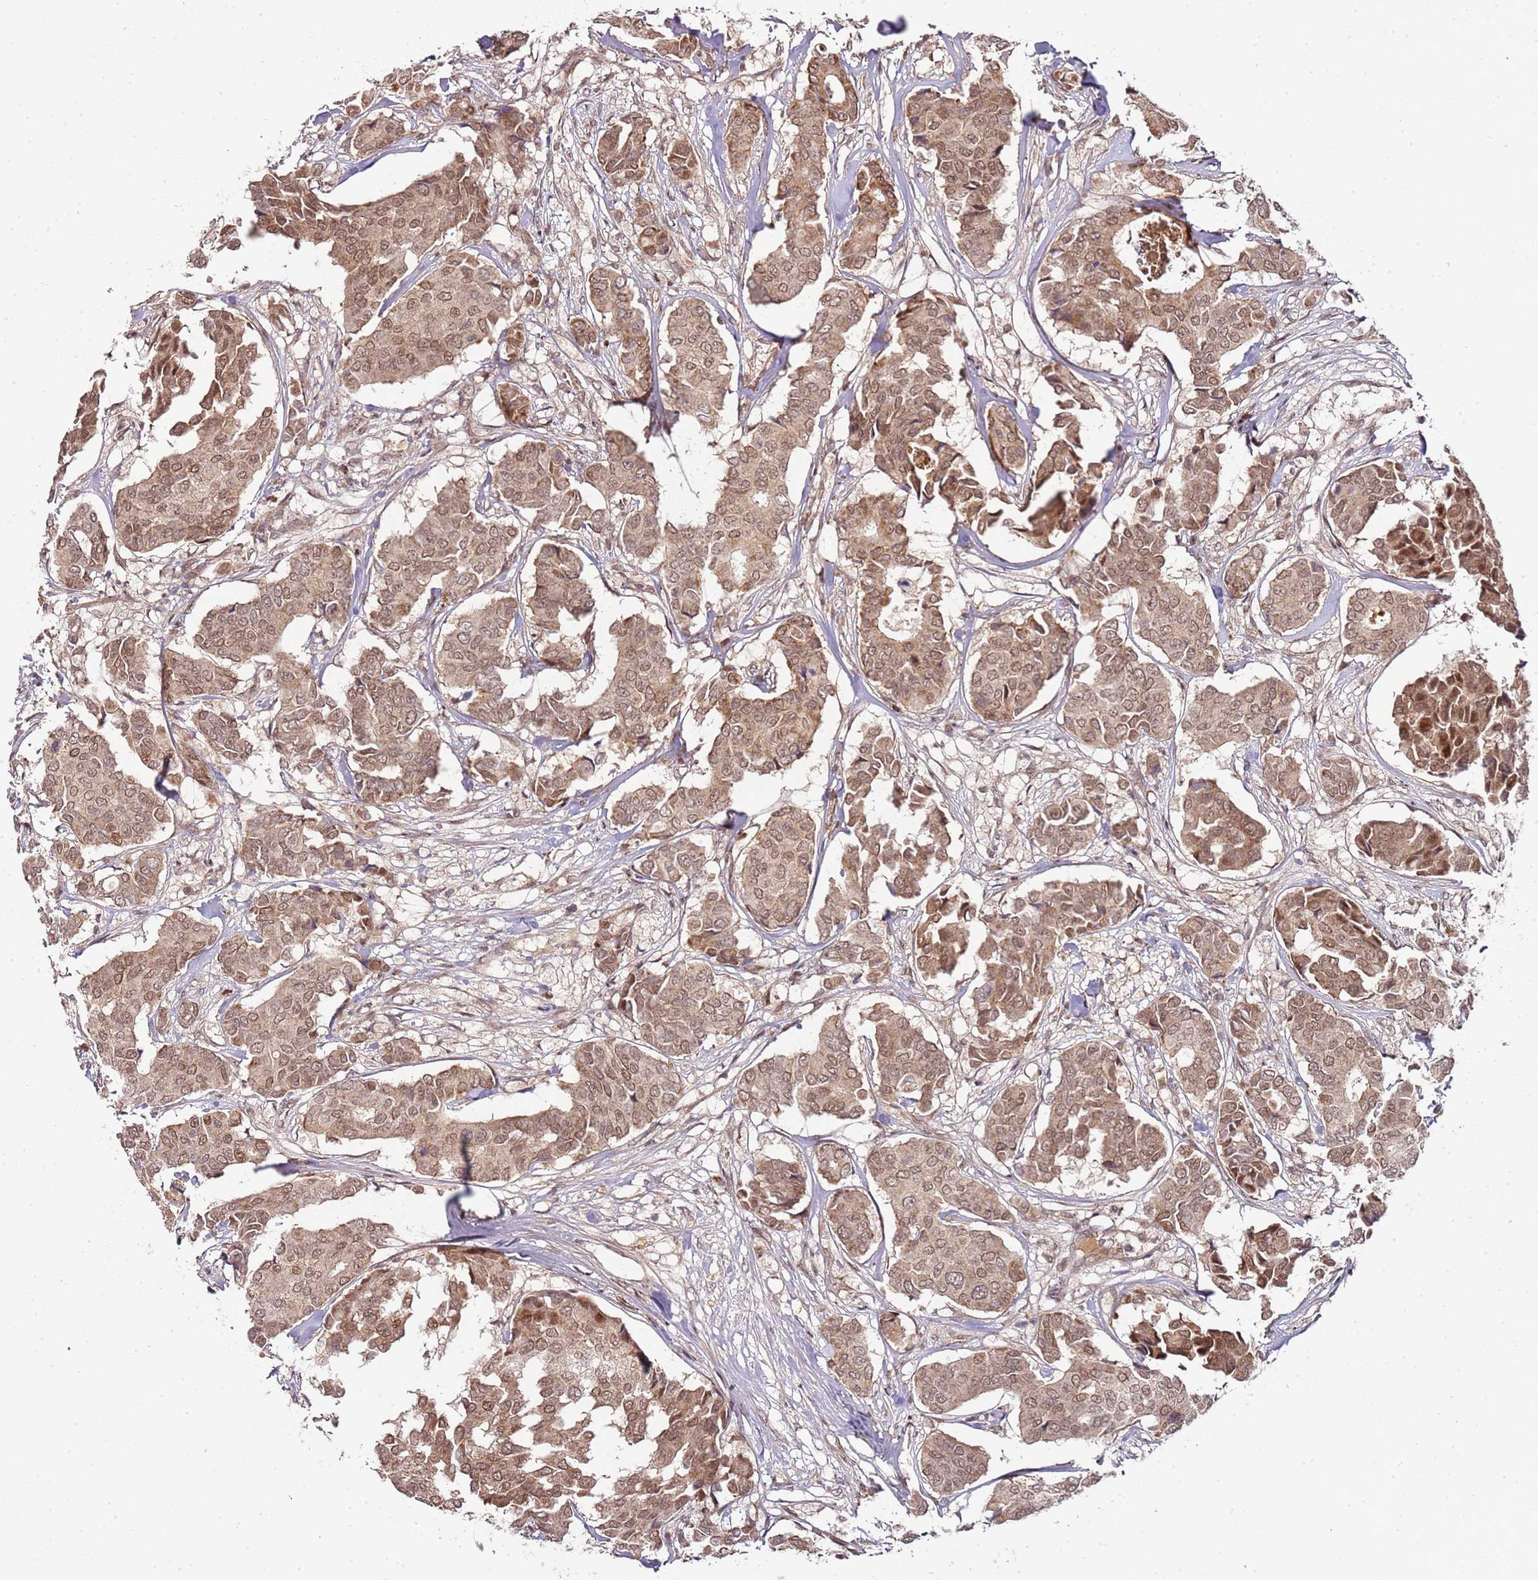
{"staining": {"intensity": "moderate", "quantity": ">75%", "location": "cytoplasmic/membranous,nuclear"}, "tissue": "breast cancer", "cell_type": "Tumor cells", "image_type": "cancer", "snomed": [{"axis": "morphology", "description": "Duct carcinoma"}, {"axis": "topography", "description": "Breast"}], "caption": "DAB (3,3'-diaminobenzidine) immunohistochemical staining of breast cancer shows moderate cytoplasmic/membranous and nuclear protein expression in about >75% of tumor cells.", "gene": "EDC3", "patient": {"sex": "female", "age": 75}}